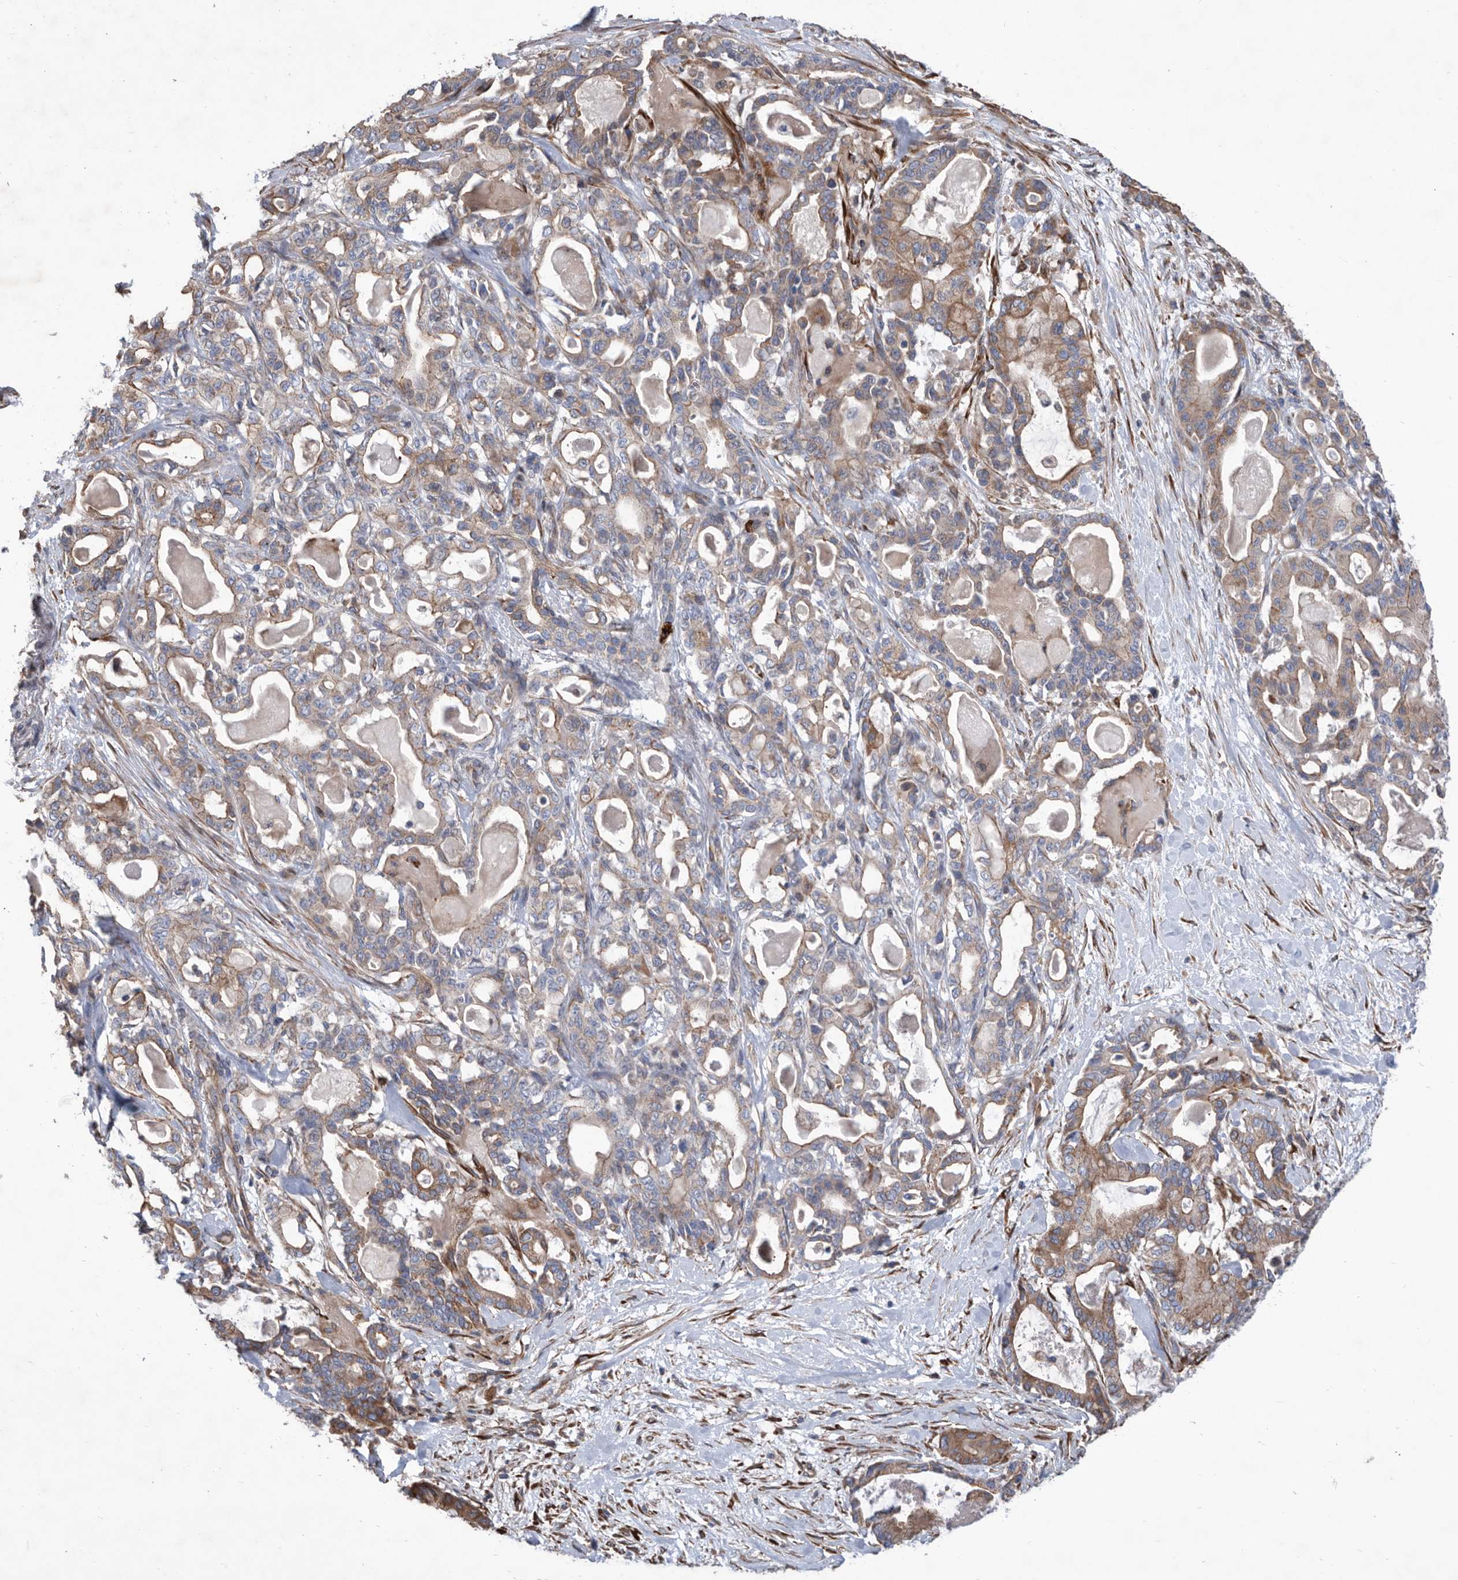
{"staining": {"intensity": "moderate", "quantity": ">75%", "location": "cytoplasmic/membranous"}, "tissue": "pancreatic cancer", "cell_type": "Tumor cells", "image_type": "cancer", "snomed": [{"axis": "morphology", "description": "Adenocarcinoma, NOS"}, {"axis": "topography", "description": "Pancreas"}], "caption": "Protein expression analysis of human pancreatic cancer reveals moderate cytoplasmic/membranous expression in approximately >75% of tumor cells.", "gene": "ATP13A3", "patient": {"sex": "male", "age": 63}}